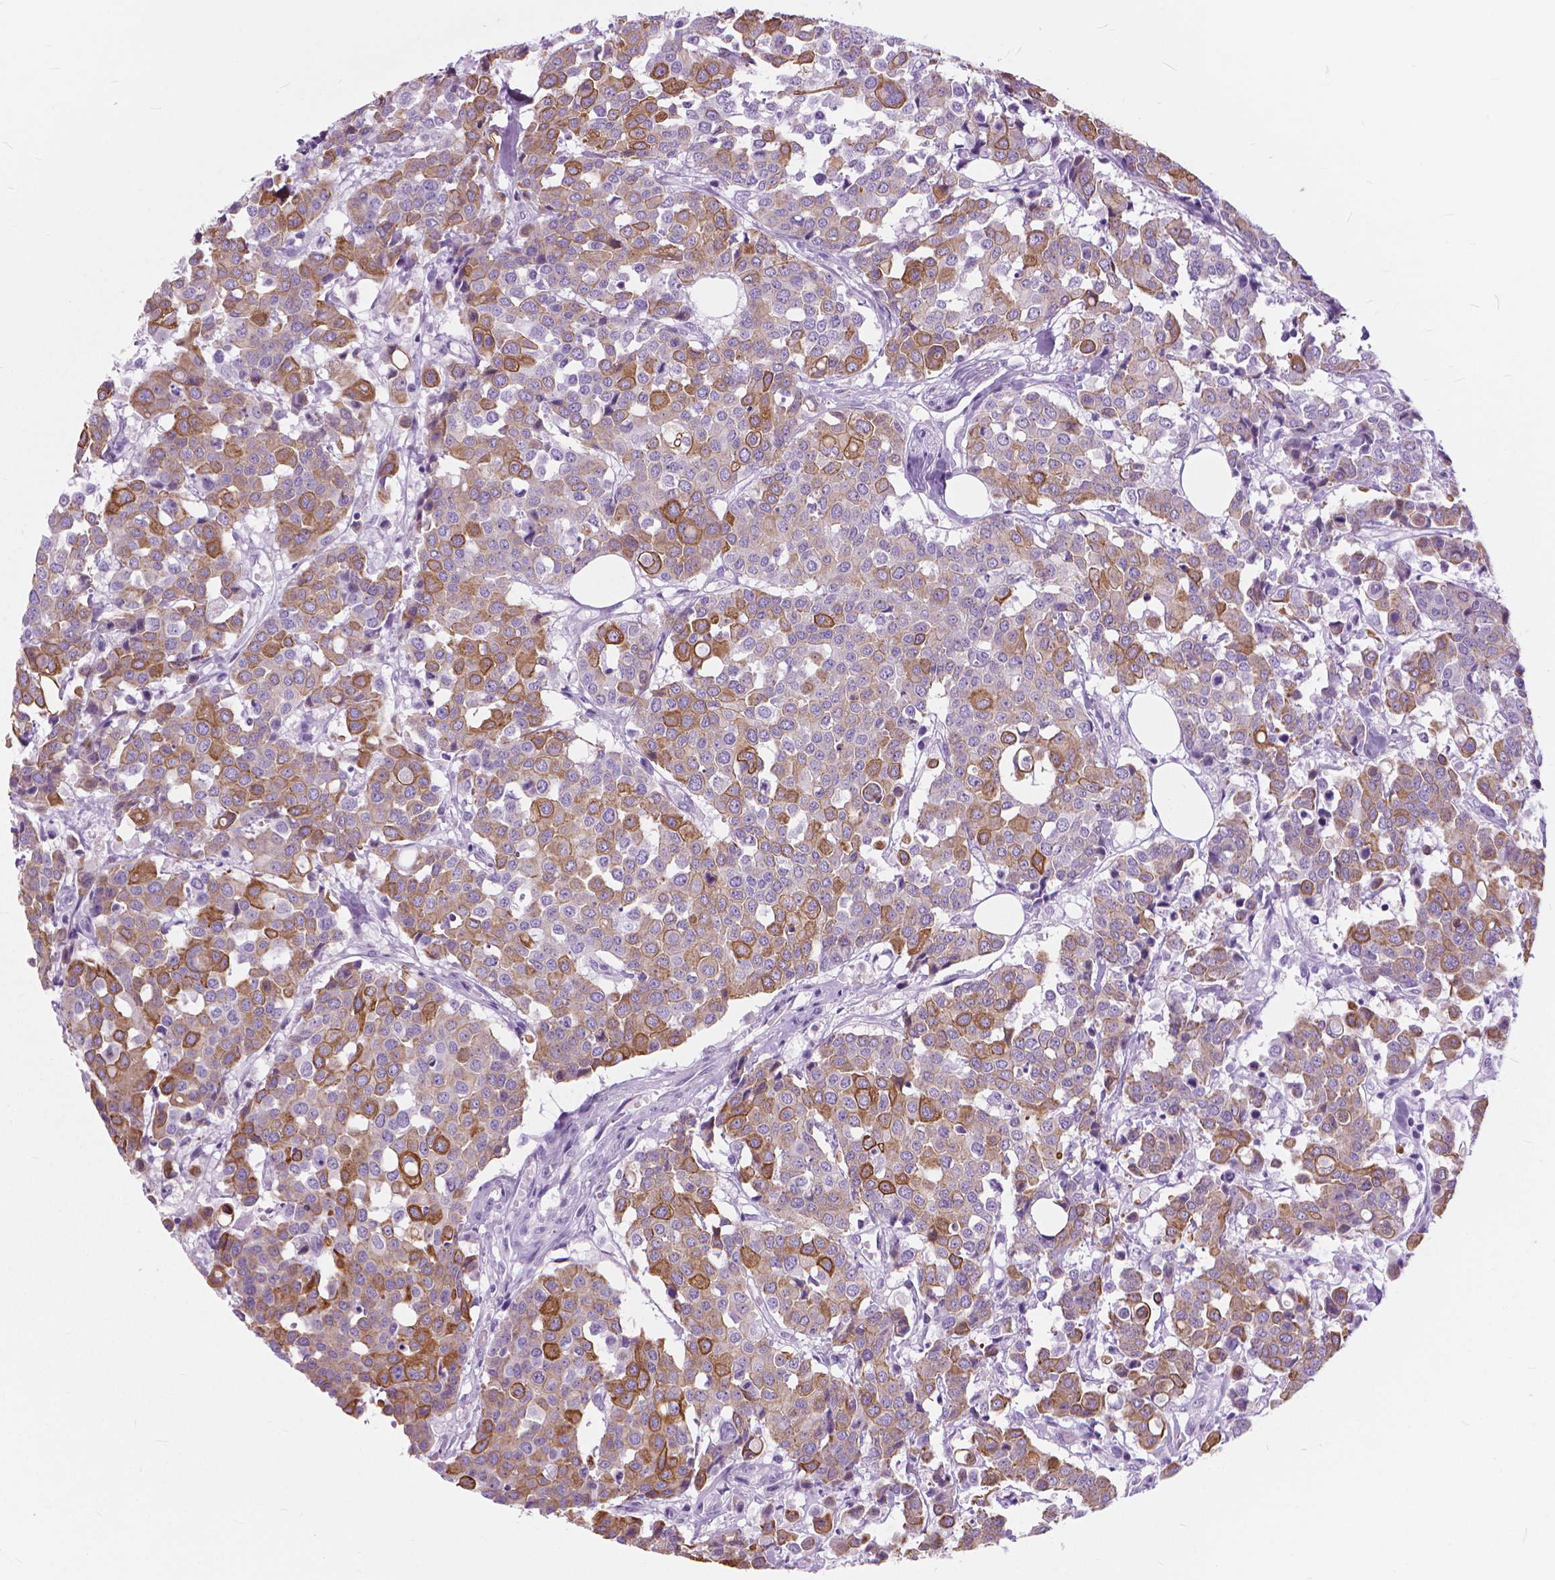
{"staining": {"intensity": "strong", "quantity": "<25%", "location": "cytoplasmic/membranous"}, "tissue": "carcinoid", "cell_type": "Tumor cells", "image_type": "cancer", "snomed": [{"axis": "morphology", "description": "Carcinoid, malignant, NOS"}, {"axis": "topography", "description": "Colon"}], "caption": "Human carcinoid stained with a protein marker reveals strong staining in tumor cells.", "gene": "HTR2B", "patient": {"sex": "male", "age": 81}}